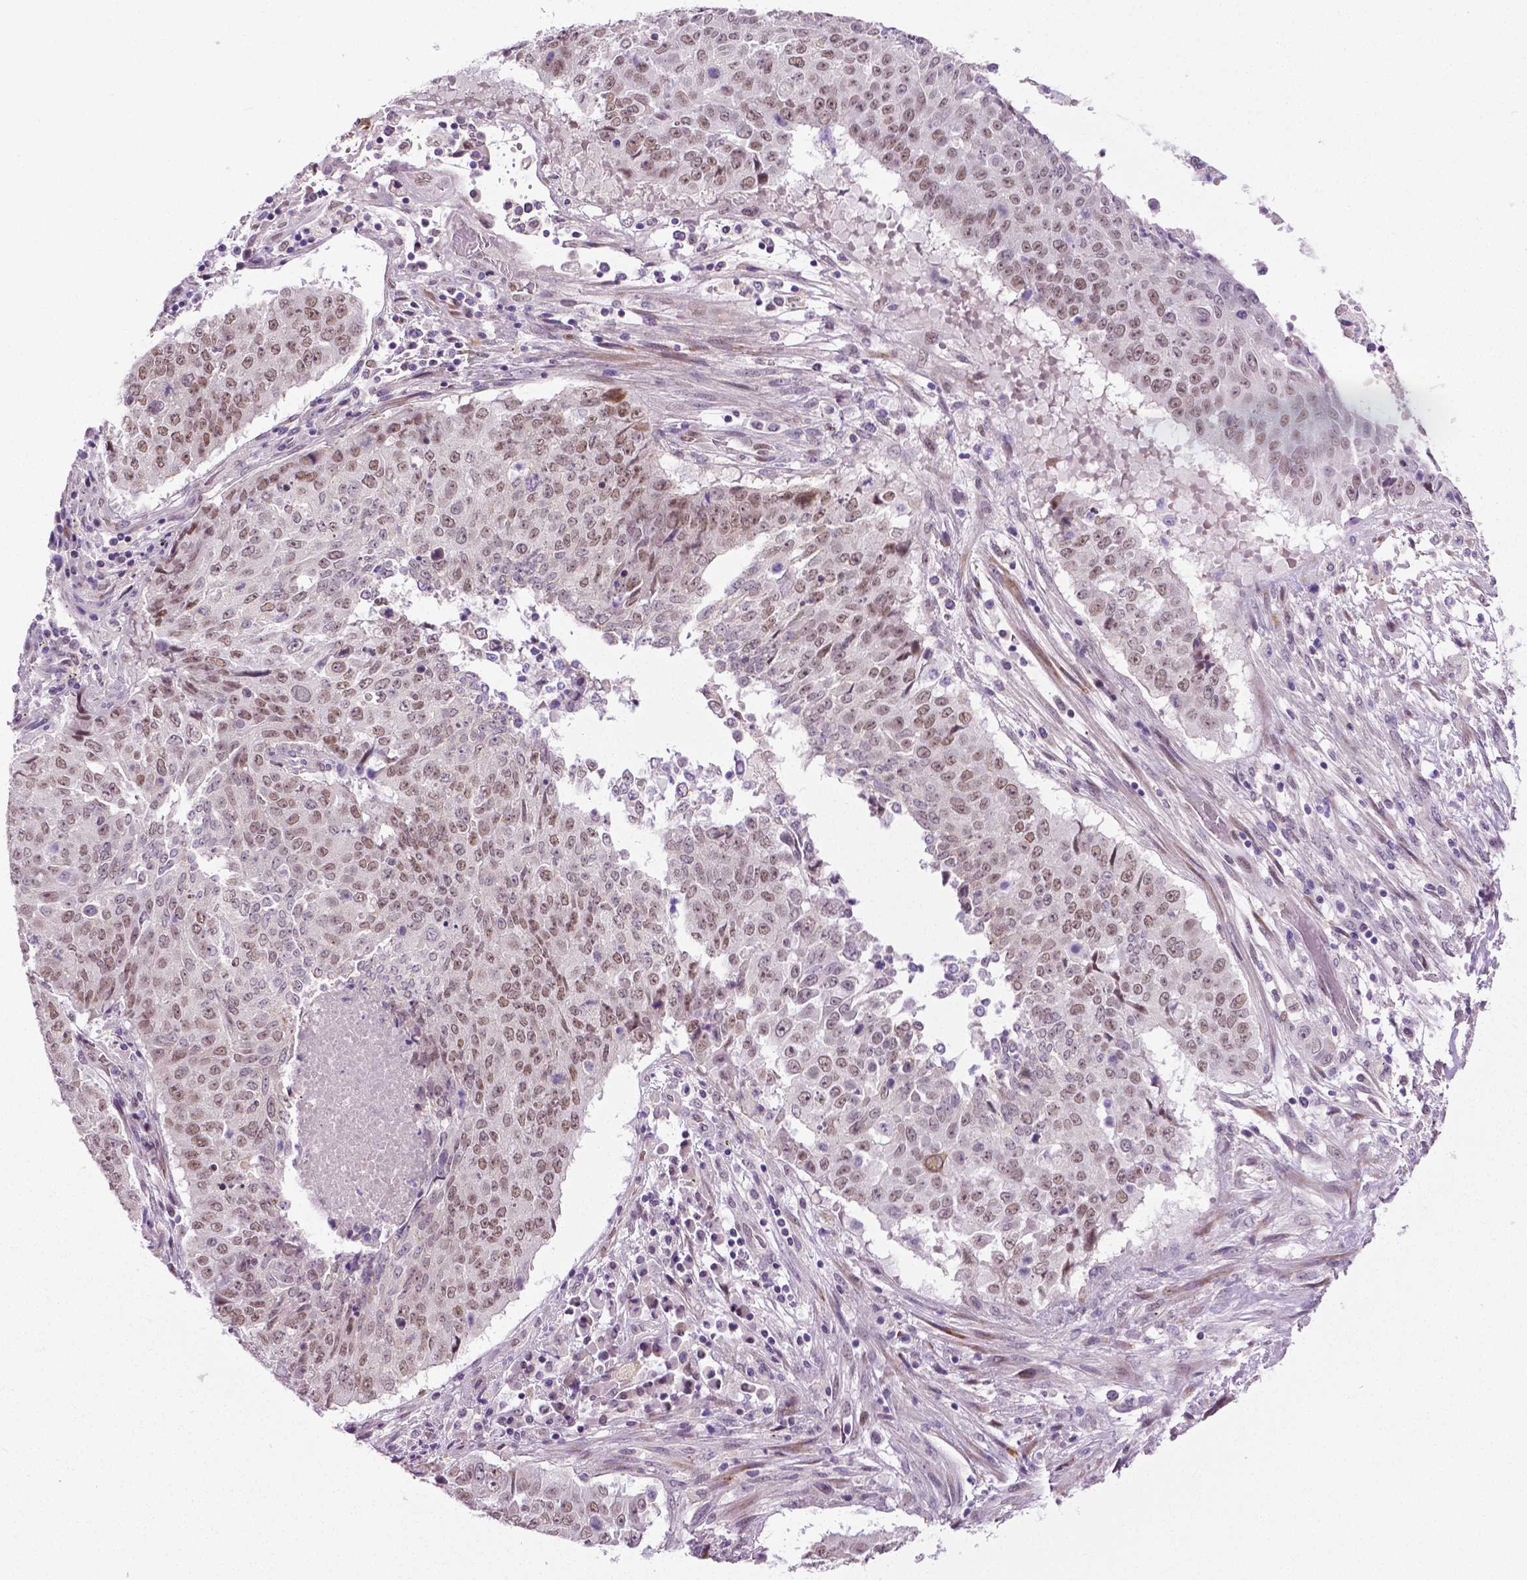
{"staining": {"intensity": "moderate", "quantity": "25%-75%", "location": "nuclear"}, "tissue": "lung cancer", "cell_type": "Tumor cells", "image_type": "cancer", "snomed": [{"axis": "morphology", "description": "Normal tissue, NOS"}, {"axis": "morphology", "description": "Squamous cell carcinoma, NOS"}, {"axis": "topography", "description": "Bronchus"}, {"axis": "topography", "description": "Lung"}], "caption": "IHC histopathology image of neoplastic tissue: human lung cancer (squamous cell carcinoma) stained using IHC exhibits medium levels of moderate protein expression localized specifically in the nuclear of tumor cells, appearing as a nuclear brown color.", "gene": "PTGER3", "patient": {"sex": "male", "age": 64}}